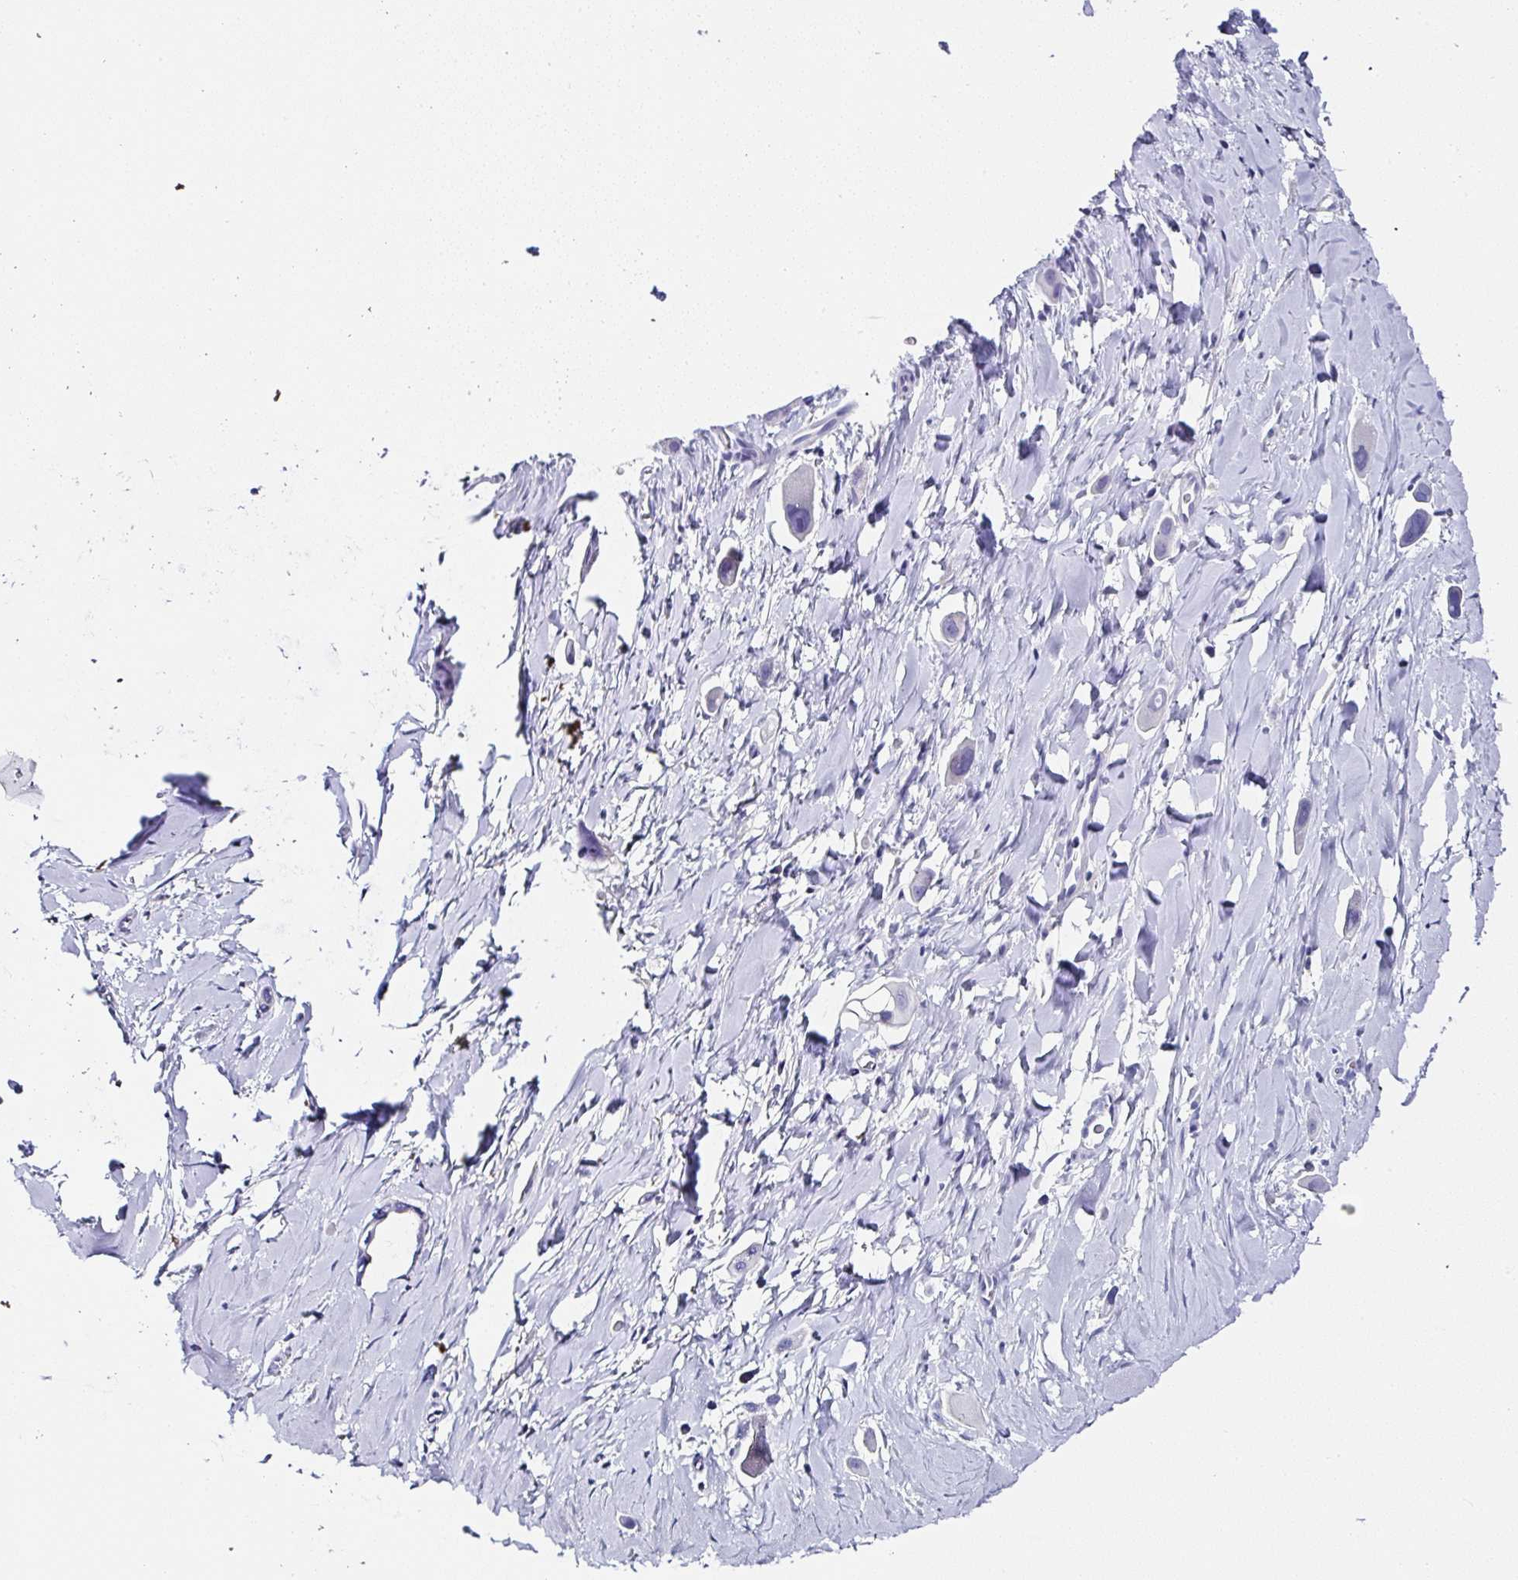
{"staining": {"intensity": "negative", "quantity": "none", "location": "none"}, "tissue": "lung cancer", "cell_type": "Tumor cells", "image_type": "cancer", "snomed": [{"axis": "morphology", "description": "Adenocarcinoma, NOS"}, {"axis": "topography", "description": "Lung"}], "caption": "There is no significant staining in tumor cells of lung cancer (adenocarcinoma).", "gene": "UGT3A1", "patient": {"sex": "male", "age": 76}}